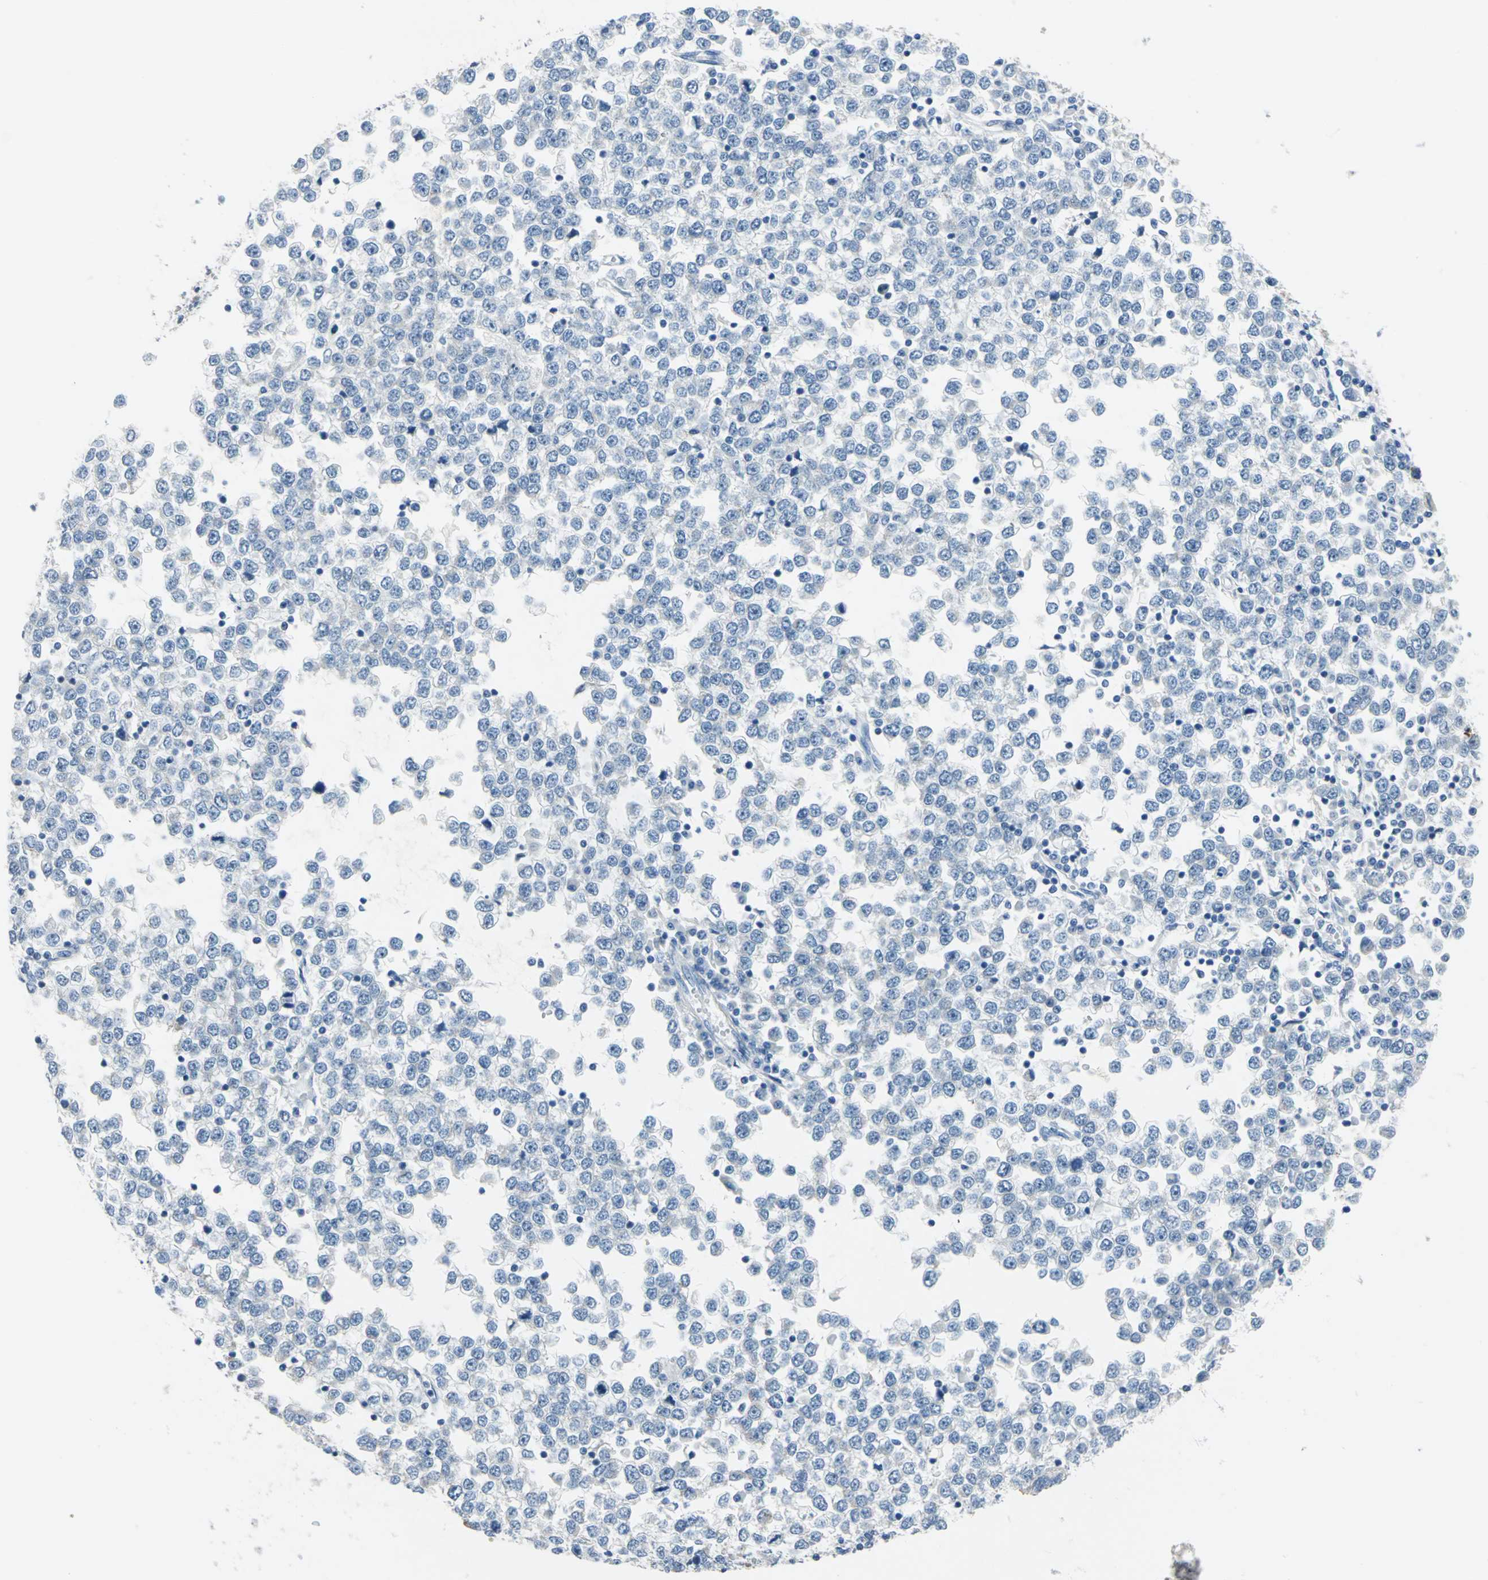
{"staining": {"intensity": "weak", "quantity": "<25%", "location": "cytoplasmic/membranous"}, "tissue": "testis cancer", "cell_type": "Tumor cells", "image_type": "cancer", "snomed": [{"axis": "morphology", "description": "Seminoma, NOS"}, {"axis": "topography", "description": "Testis"}], "caption": "Immunohistochemical staining of seminoma (testis) exhibits no significant staining in tumor cells.", "gene": "MUC4", "patient": {"sex": "male", "age": 65}}